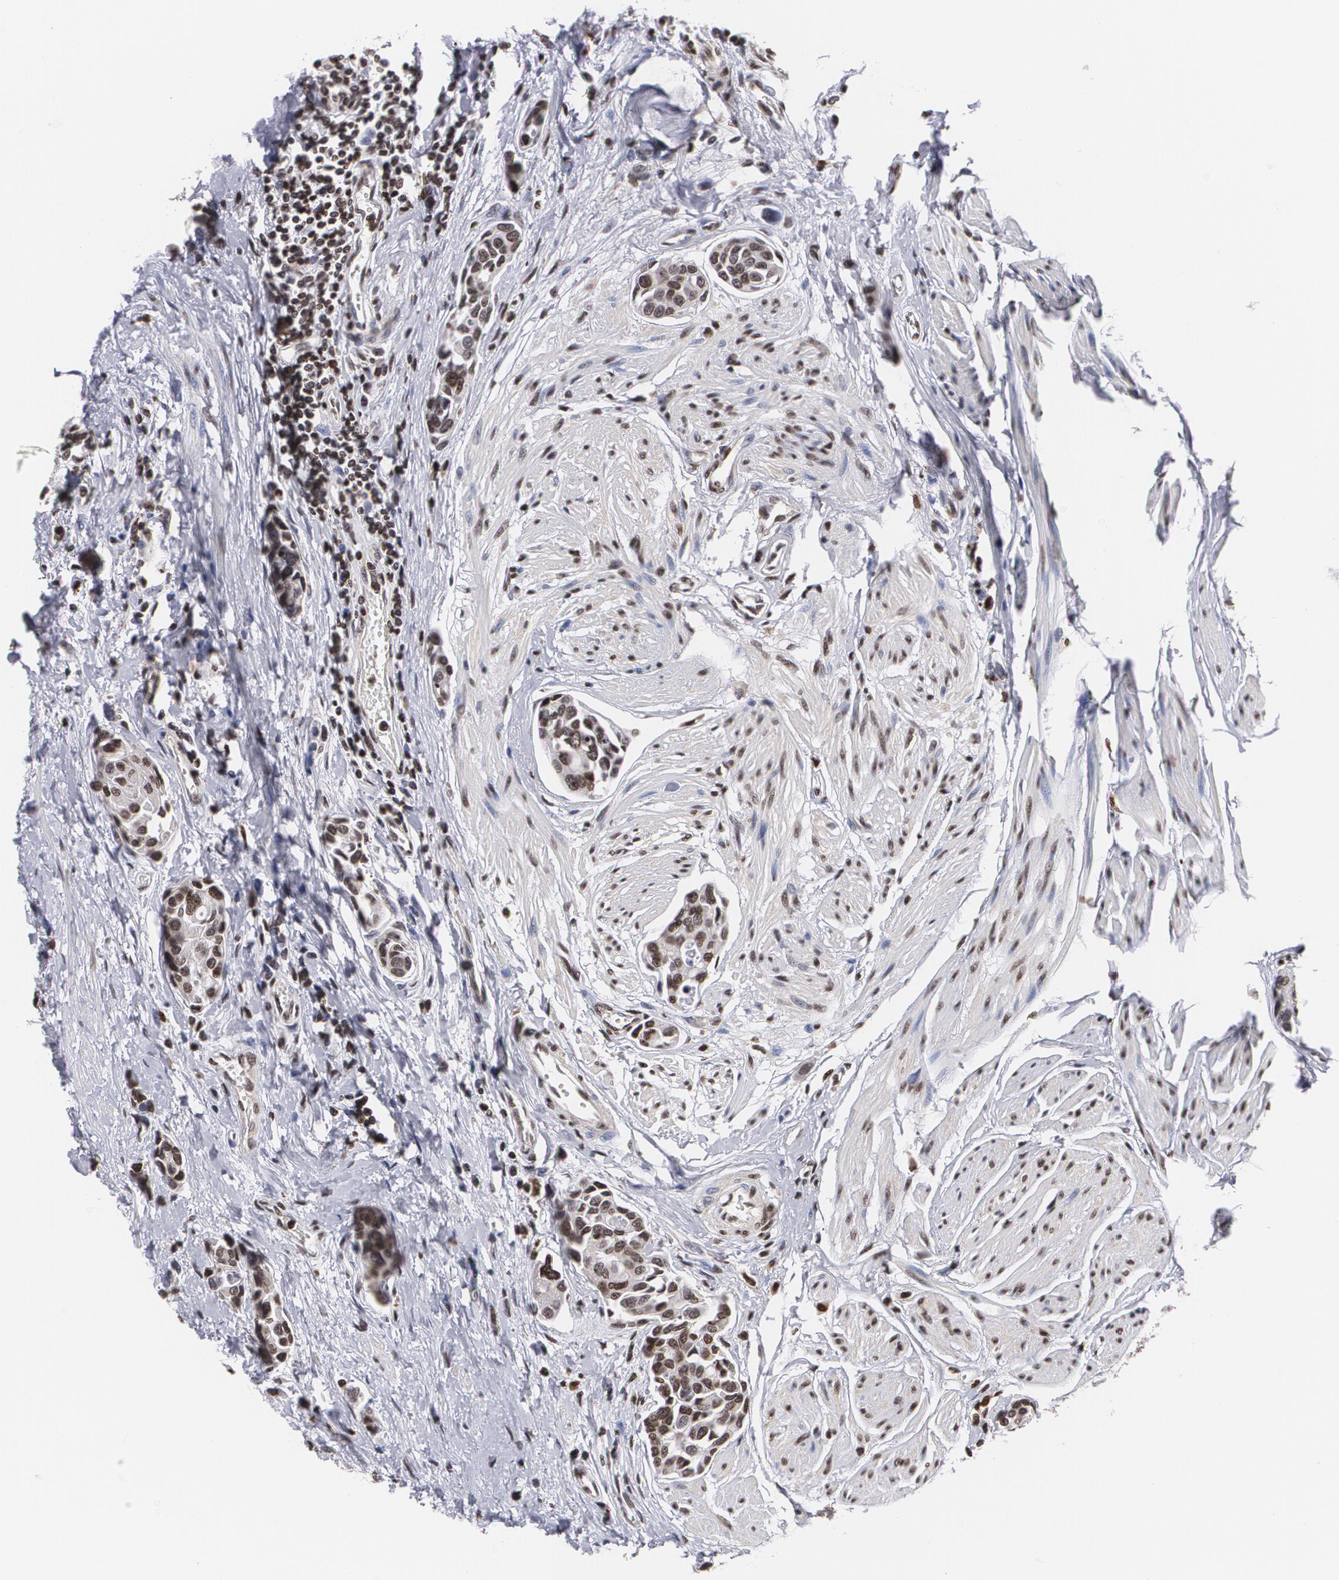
{"staining": {"intensity": "strong", "quantity": ">75%", "location": "nuclear"}, "tissue": "urothelial cancer", "cell_type": "Tumor cells", "image_type": "cancer", "snomed": [{"axis": "morphology", "description": "Urothelial carcinoma, High grade"}, {"axis": "topography", "description": "Urinary bladder"}], "caption": "Protein expression analysis of urothelial carcinoma (high-grade) shows strong nuclear expression in about >75% of tumor cells.", "gene": "MVP", "patient": {"sex": "male", "age": 78}}